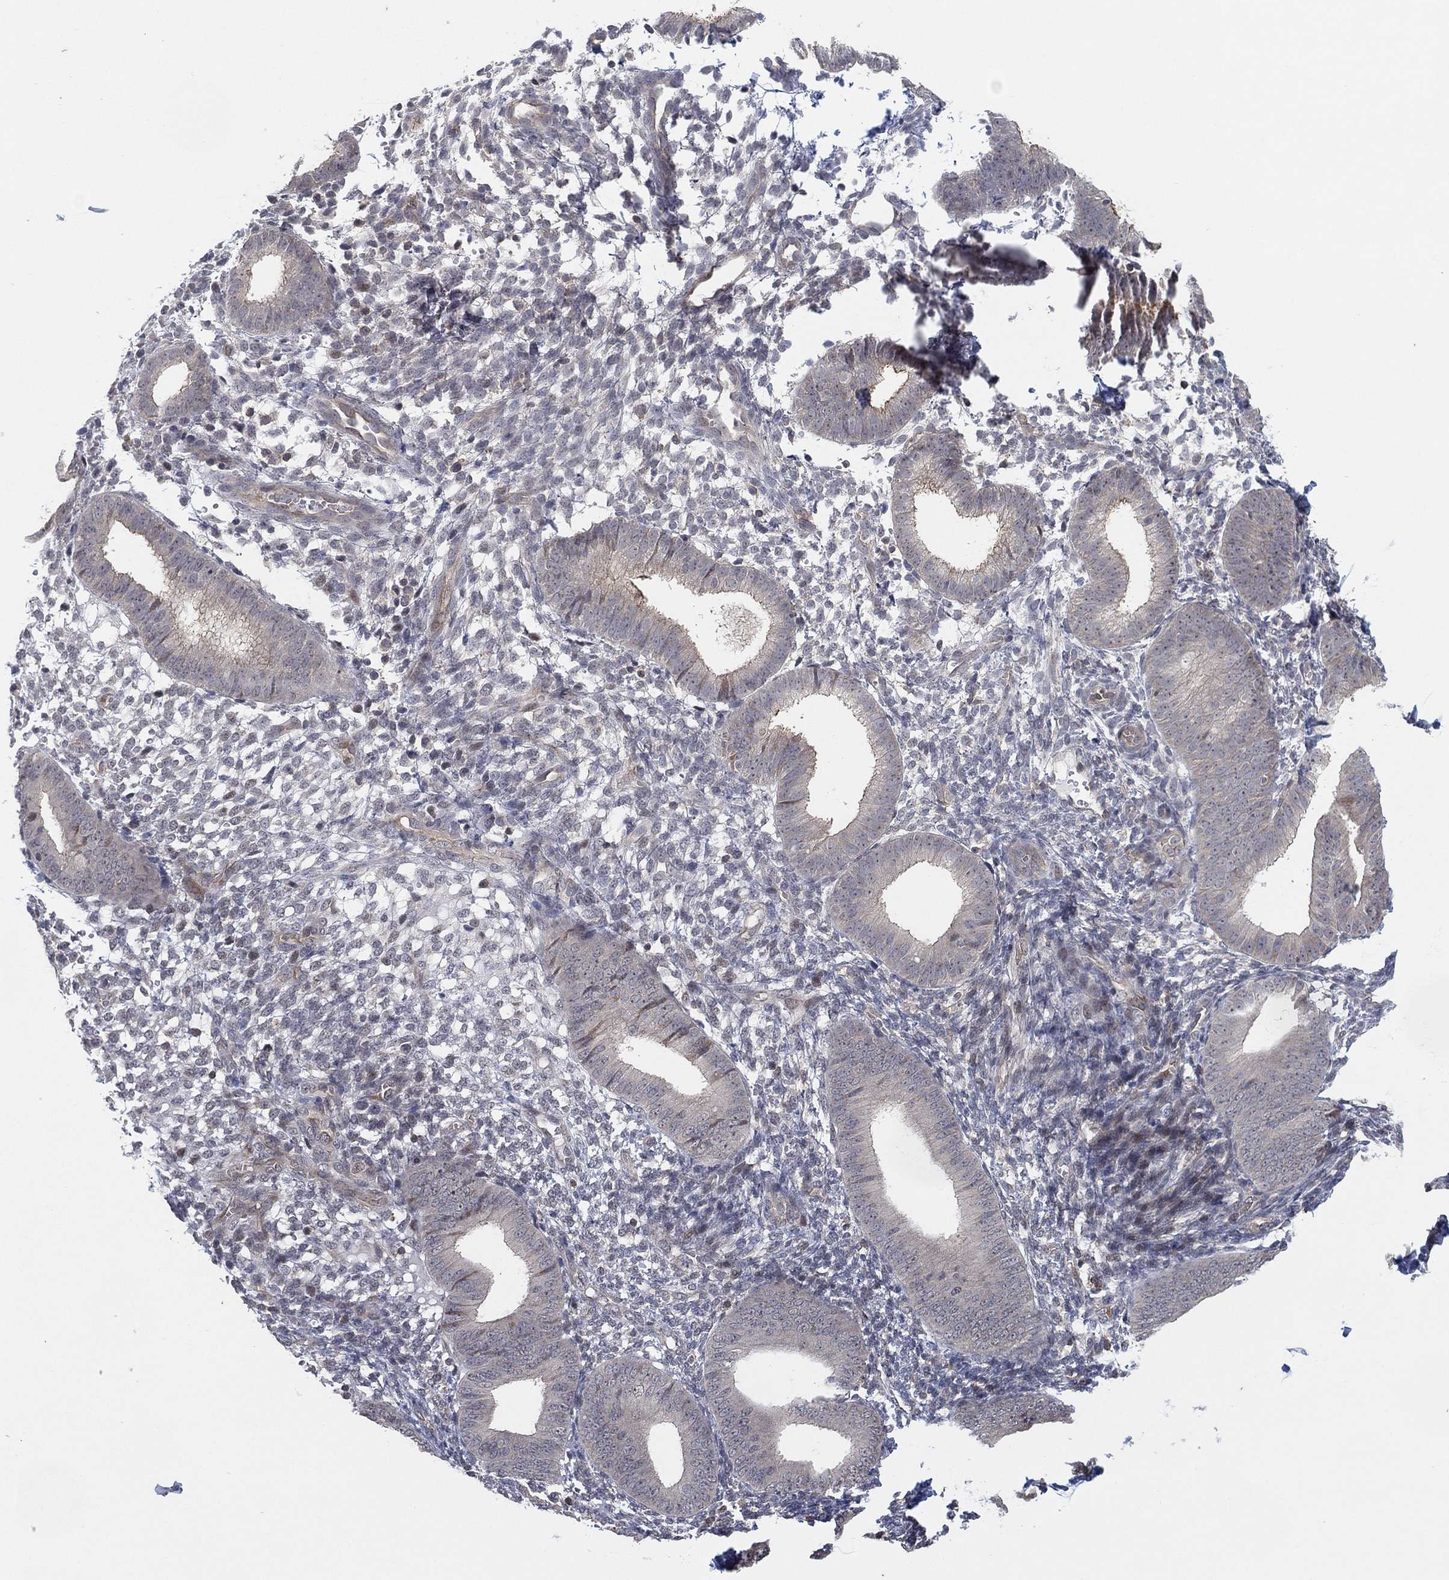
{"staining": {"intensity": "negative", "quantity": "none", "location": "none"}, "tissue": "endometrium", "cell_type": "Cells in endometrial stroma", "image_type": "normal", "snomed": [{"axis": "morphology", "description": "Normal tissue, NOS"}, {"axis": "topography", "description": "Endometrium"}], "caption": "IHC image of benign endometrium stained for a protein (brown), which demonstrates no staining in cells in endometrial stroma.", "gene": "TMCO1", "patient": {"sex": "female", "age": 39}}